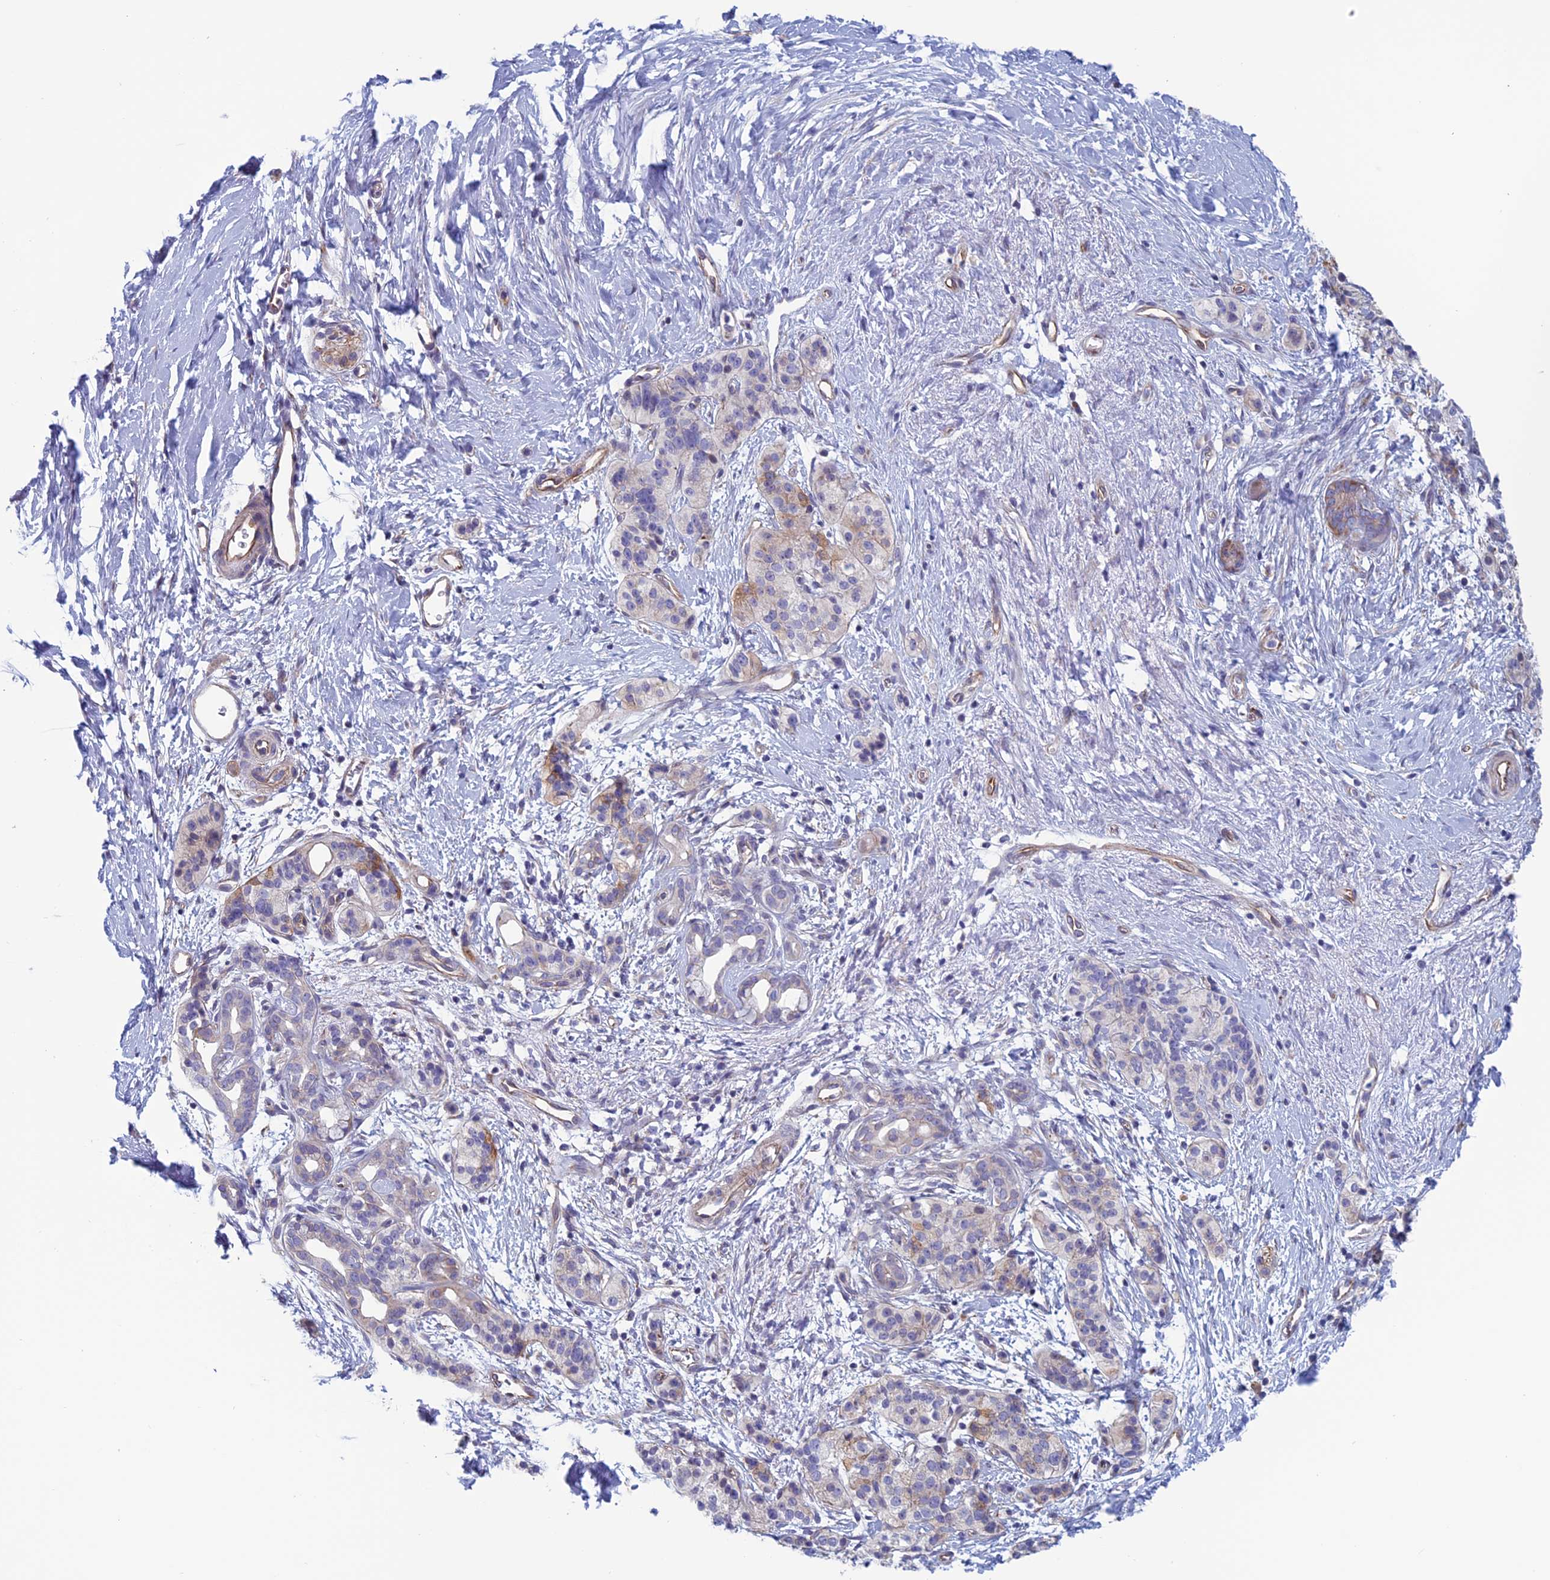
{"staining": {"intensity": "negative", "quantity": "none", "location": "none"}, "tissue": "pancreatic cancer", "cell_type": "Tumor cells", "image_type": "cancer", "snomed": [{"axis": "morphology", "description": "Adenocarcinoma, NOS"}, {"axis": "topography", "description": "Pancreas"}], "caption": "A micrograph of human pancreatic cancer is negative for staining in tumor cells. (IHC, brightfield microscopy, high magnification).", "gene": "BCL2L10", "patient": {"sex": "male", "age": 50}}